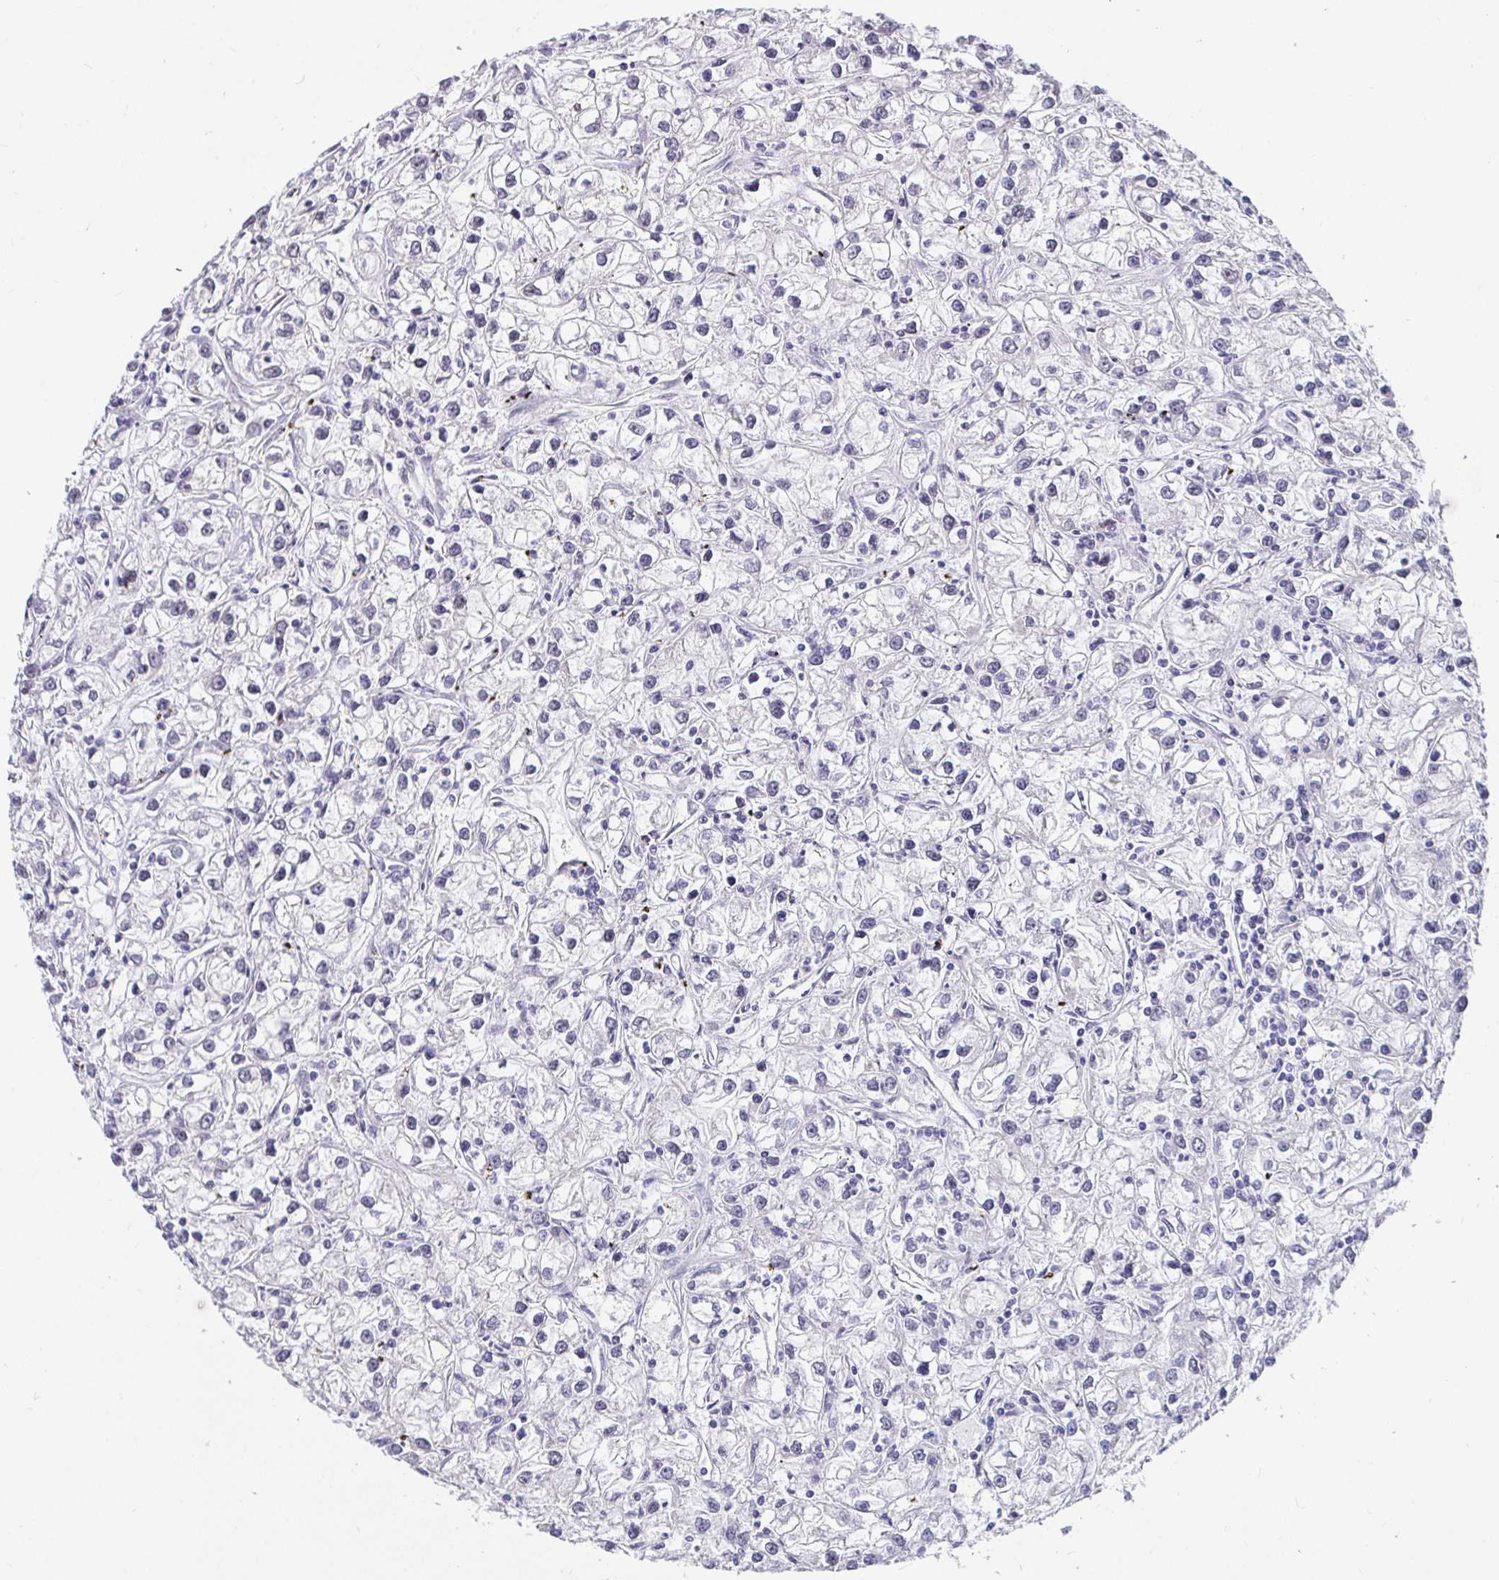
{"staining": {"intensity": "negative", "quantity": "none", "location": "none"}, "tissue": "renal cancer", "cell_type": "Tumor cells", "image_type": "cancer", "snomed": [{"axis": "morphology", "description": "Adenocarcinoma, NOS"}, {"axis": "topography", "description": "Kidney"}], "caption": "This is a photomicrograph of immunohistochemistry staining of renal cancer, which shows no positivity in tumor cells.", "gene": "ANLN", "patient": {"sex": "female", "age": 59}}